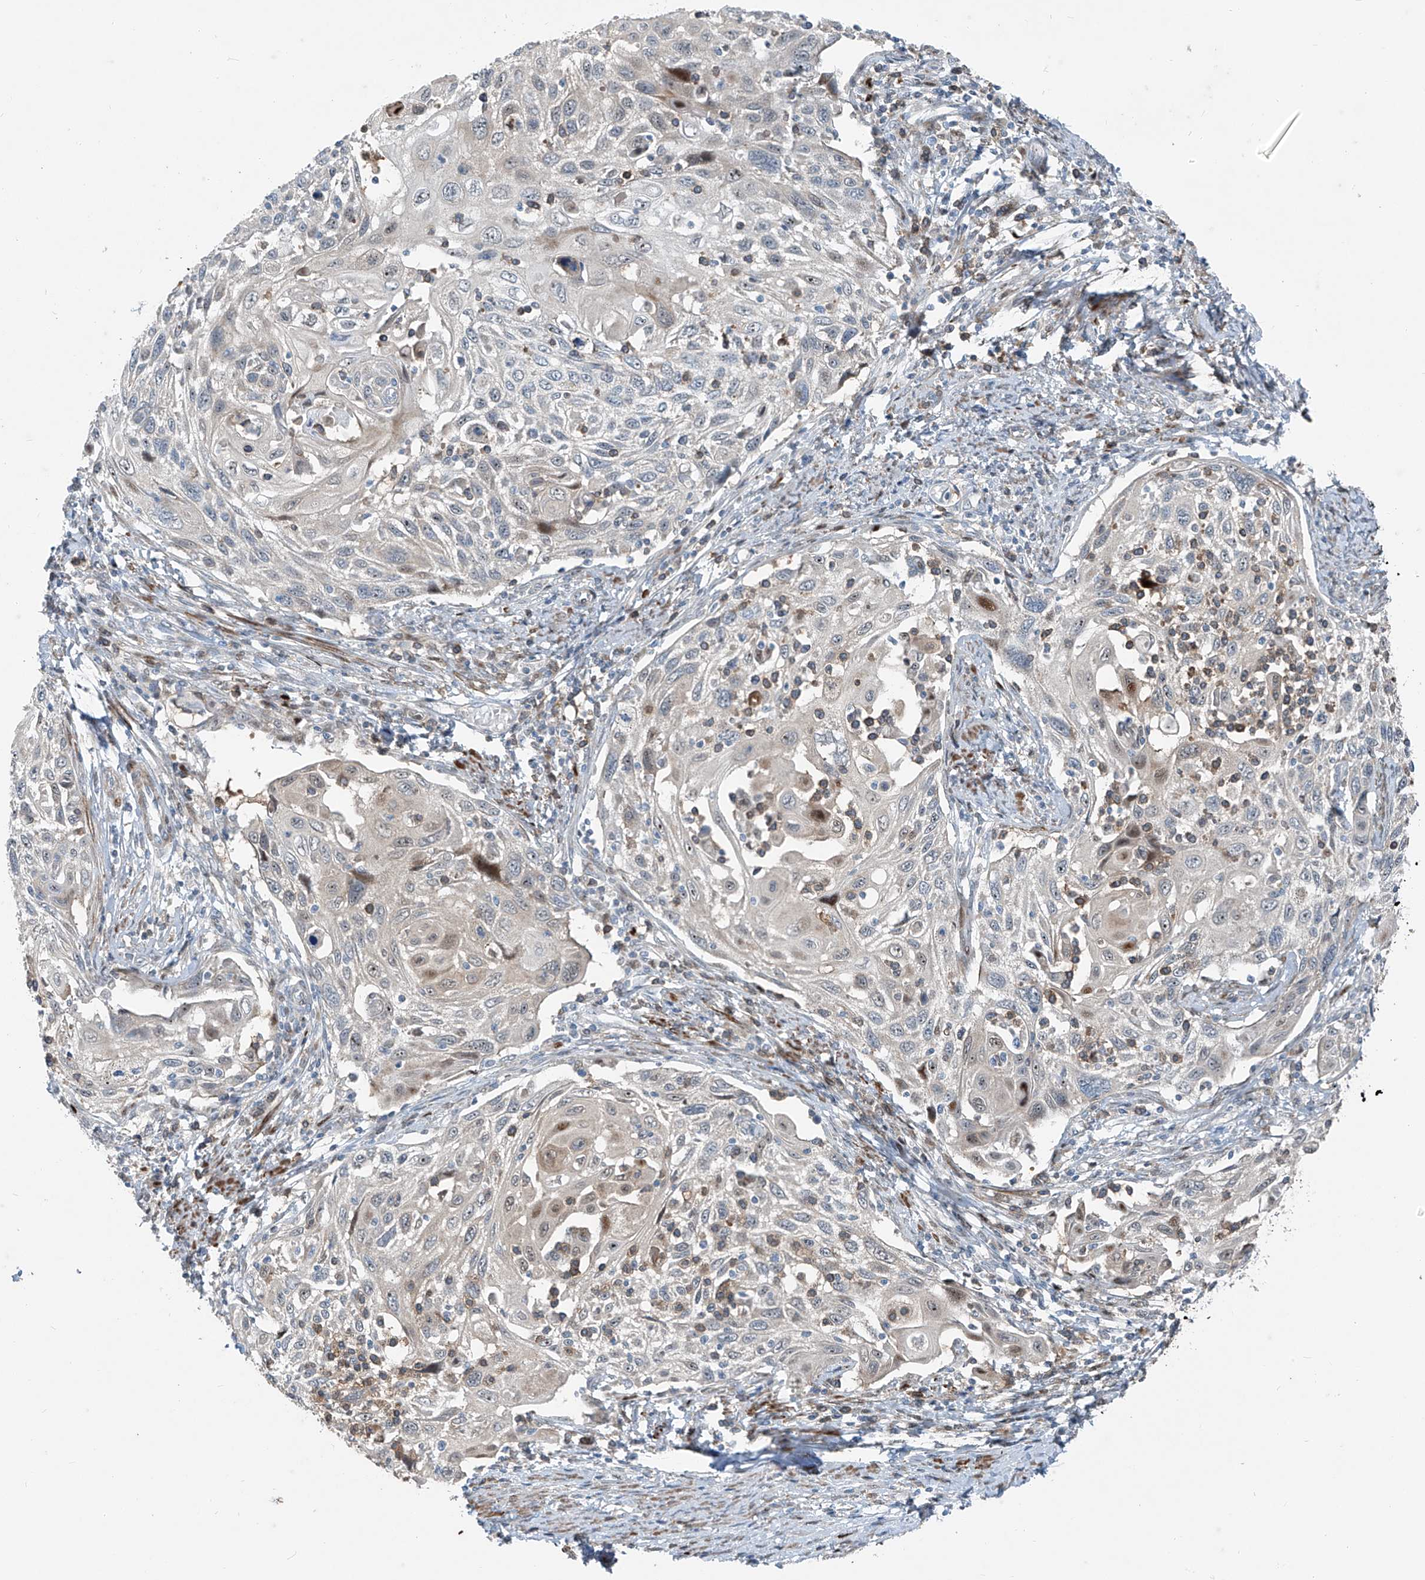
{"staining": {"intensity": "negative", "quantity": "none", "location": "none"}, "tissue": "cervical cancer", "cell_type": "Tumor cells", "image_type": "cancer", "snomed": [{"axis": "morphology", "description": "Squamous cell carcinoma, NOS"}, {"axis": "topography", "description": "Cervix"}], "caption": "A high-resolution image shows IHC staining of cervical cancer, which demonstrates no significant positivity in tumor cells. Nuclei are stained in blue.", "gene": "PPCS", "patient": {"sex": "female", "age": 70}}